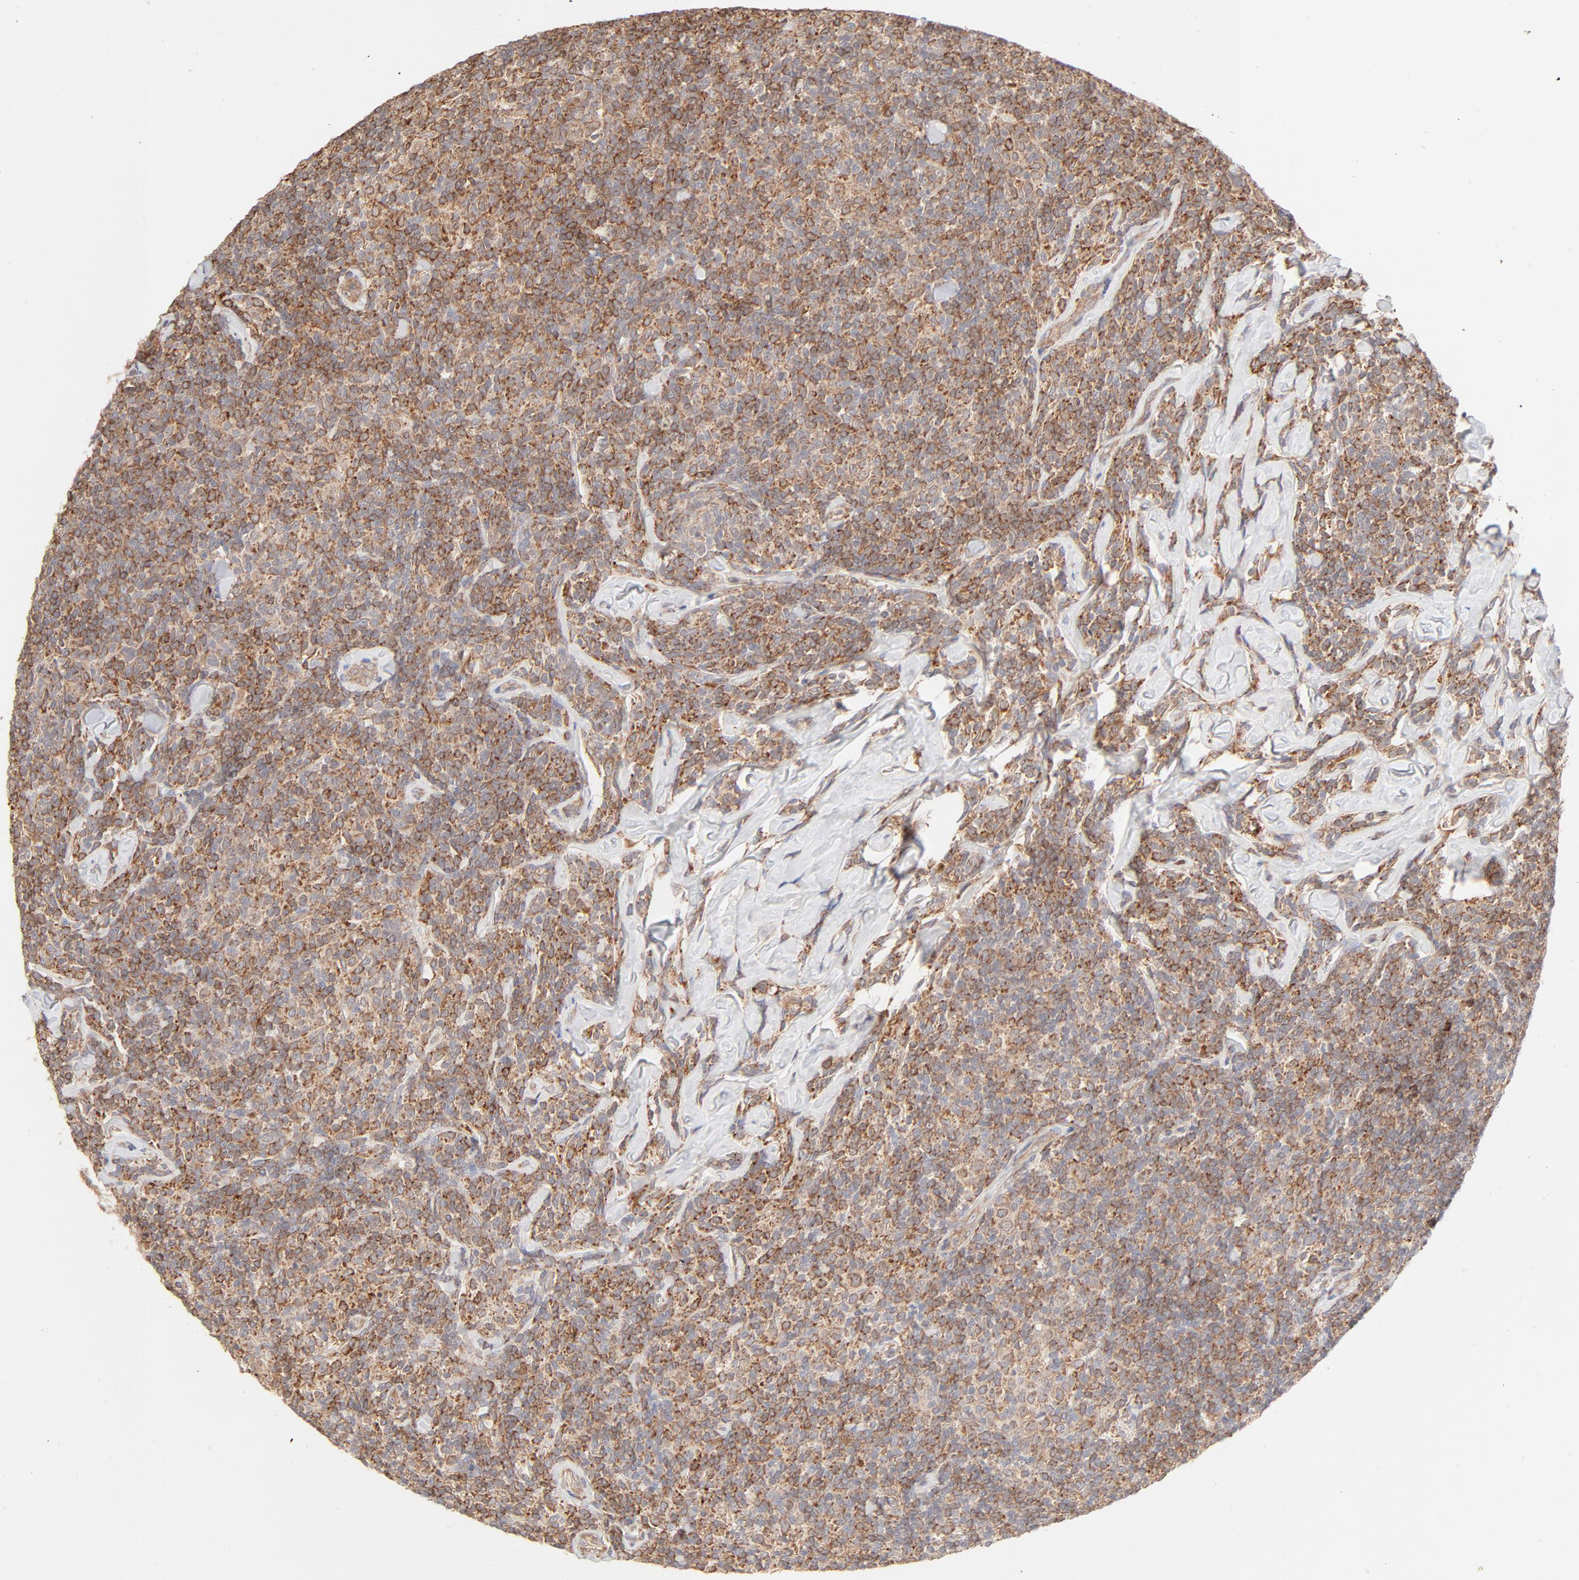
{"staining": {"intensity": "moderate", "quantity": ">75%", "location": "cytoplasmic/membranous"}, "tissue": "lymphoma", "cell_type": "Tumor cells", "image_type": "cancer", "snomed": [{"axis": "morphology", "description": "Malignant lymphoma, non-Hodgkin's type, Low grade"}, {"axis": "topography", "description": "Lymph node"}], "caption": "IHC micrograph of neoplastic tissue: lymphoma stained using immunohistochemistry (IHC) demonstrates medium levels of moderate protein expression localized specifically in the cytoplasmic/membranous of tumor cells, appearing as a cytoplasmic/membranous brown color.", "gene": "PARP12", "patient": {"sex": "female", "age": 56}}